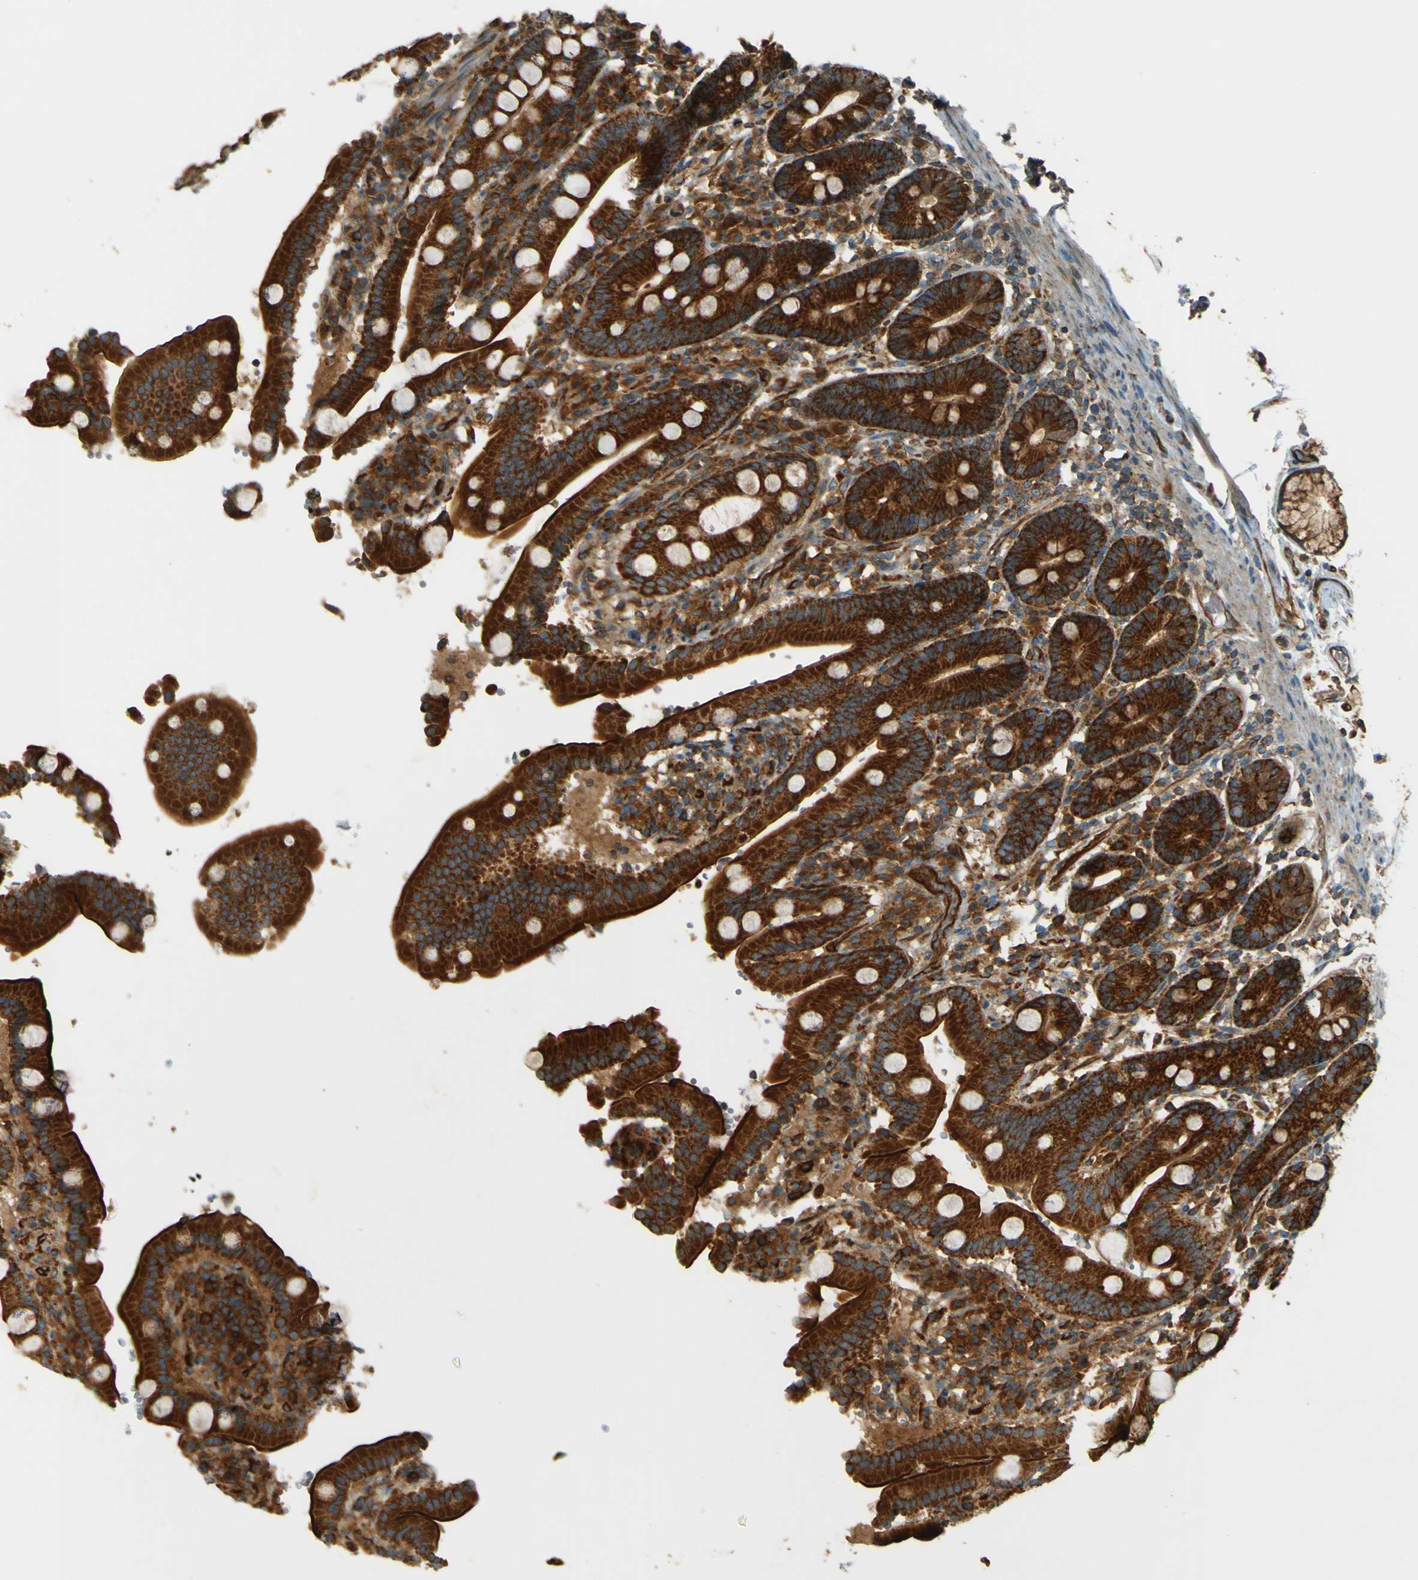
{"staining": {"intensity": "strong", "quantity": ">75%", "location": "cytoplasmic/membranous"}, "tissue": "duodenum", "cell_type": "Glandular cells", "image_type": "normal", "snomed": [{"axis": "morphology", "description": "Normal tissue, NOS"}, {"axis": "topography", "description": "Small intestine, NOS"}], "caption": "High-power microscopy captured an immunohistochemistry micrograph of benign duodenum, revealing strong cytoplasmic/membranous staining in approximately >75% of glandular cells.", "gene": "DNAJC5", "patient": {"sex": "female", "age": 71}}